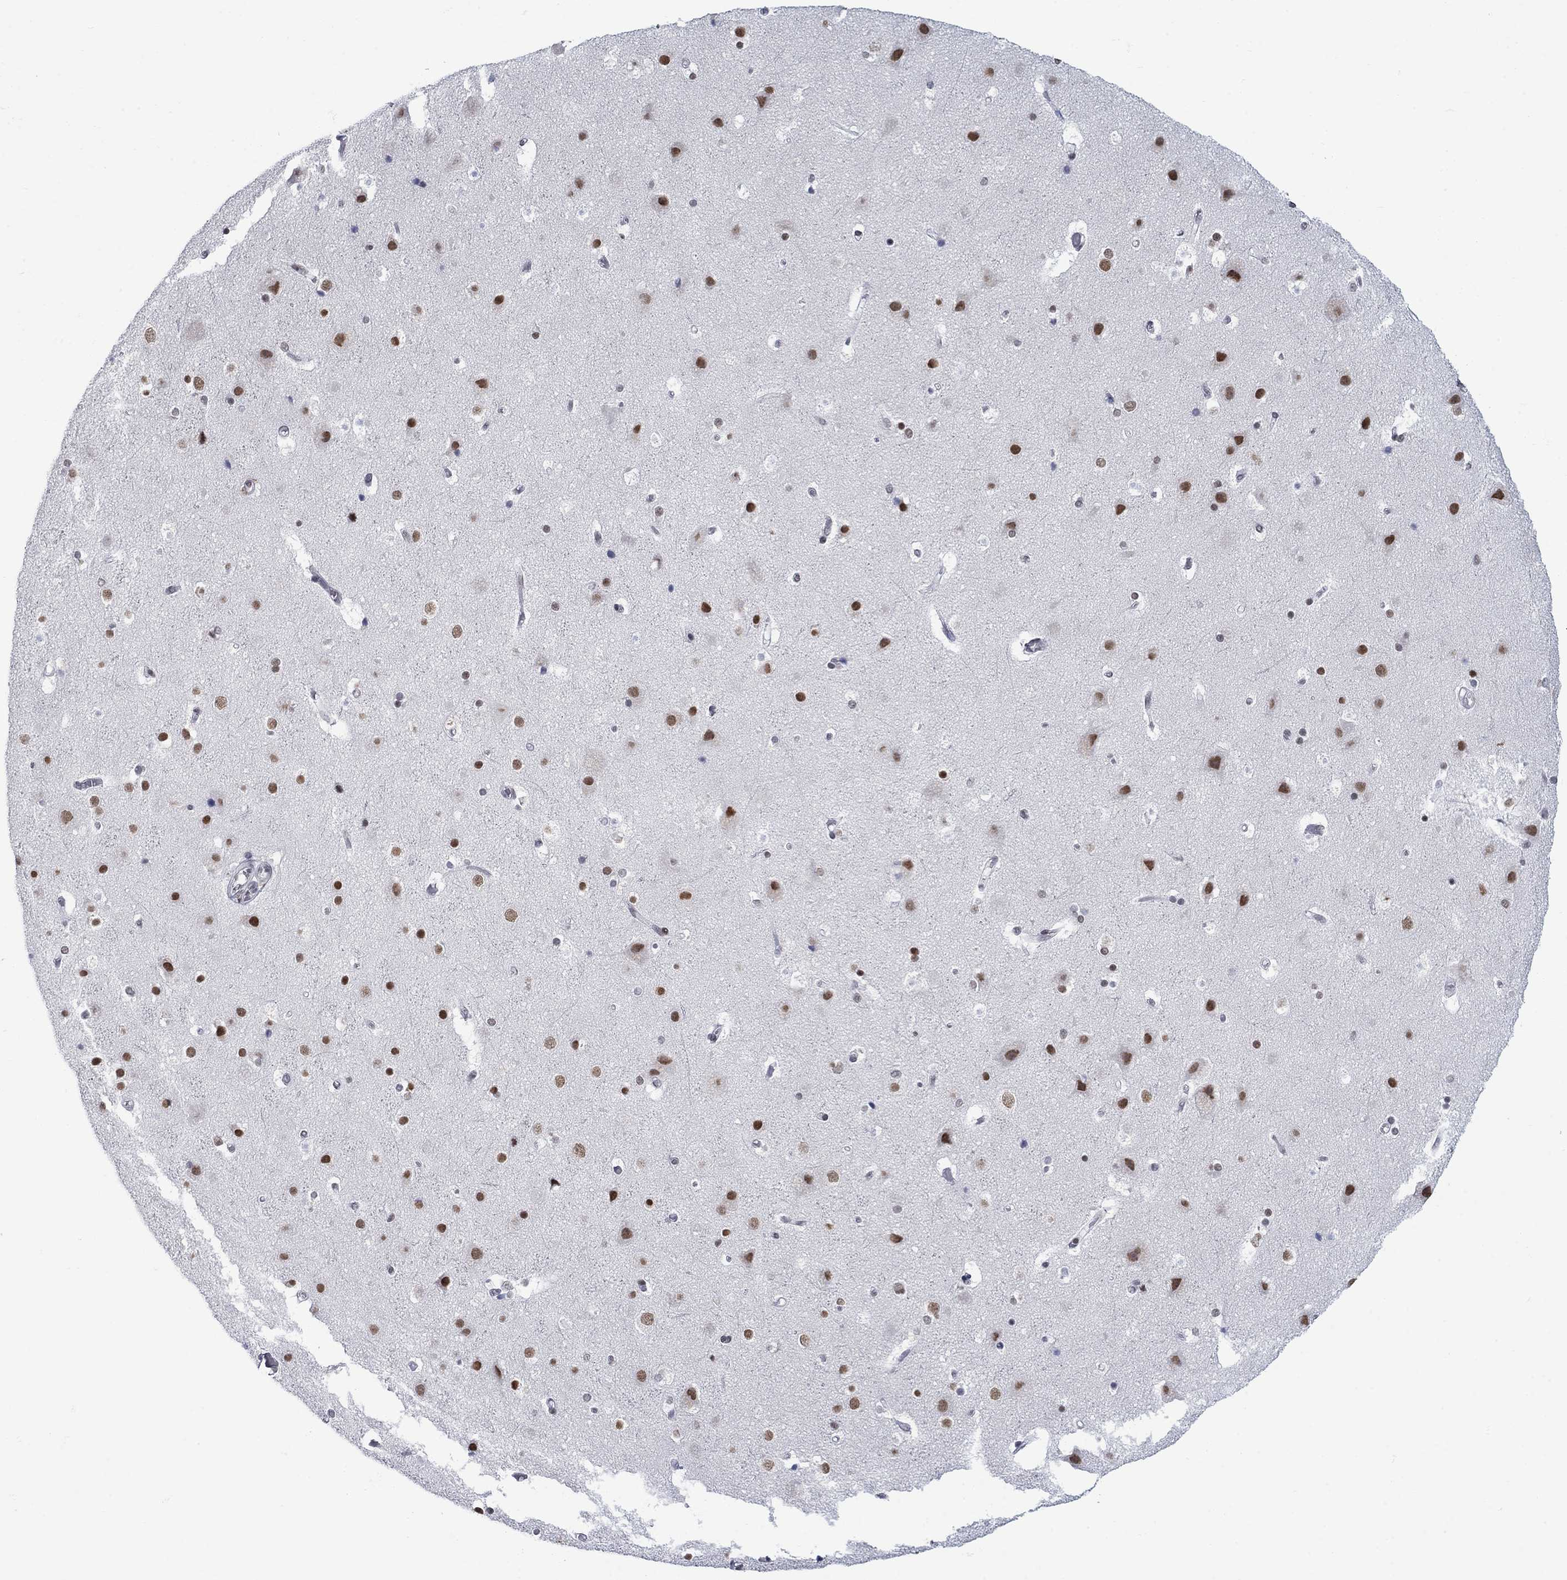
{"staining": {"intensity": "negative", "quantity": "none", "location": "none"}, "tissue": "cerebral cortex", "cell_type": "Endothelial cells", "image_type": "normal", "snomed": [{"axis": "morphology", "description": "Normal tissue, NOS"}, {"axis": "topography", "description": "Cerebral cortex"}], "caption": "Endothelial cells are negative for protein expression in normal human cerebral cortex. Brightfield microscopy of IHC stained with DAB (brown) and hematoxylin (blue), captured at high magnification.", "gene": "NPAS3", "patient": {"sex": "female", "age": 52}}